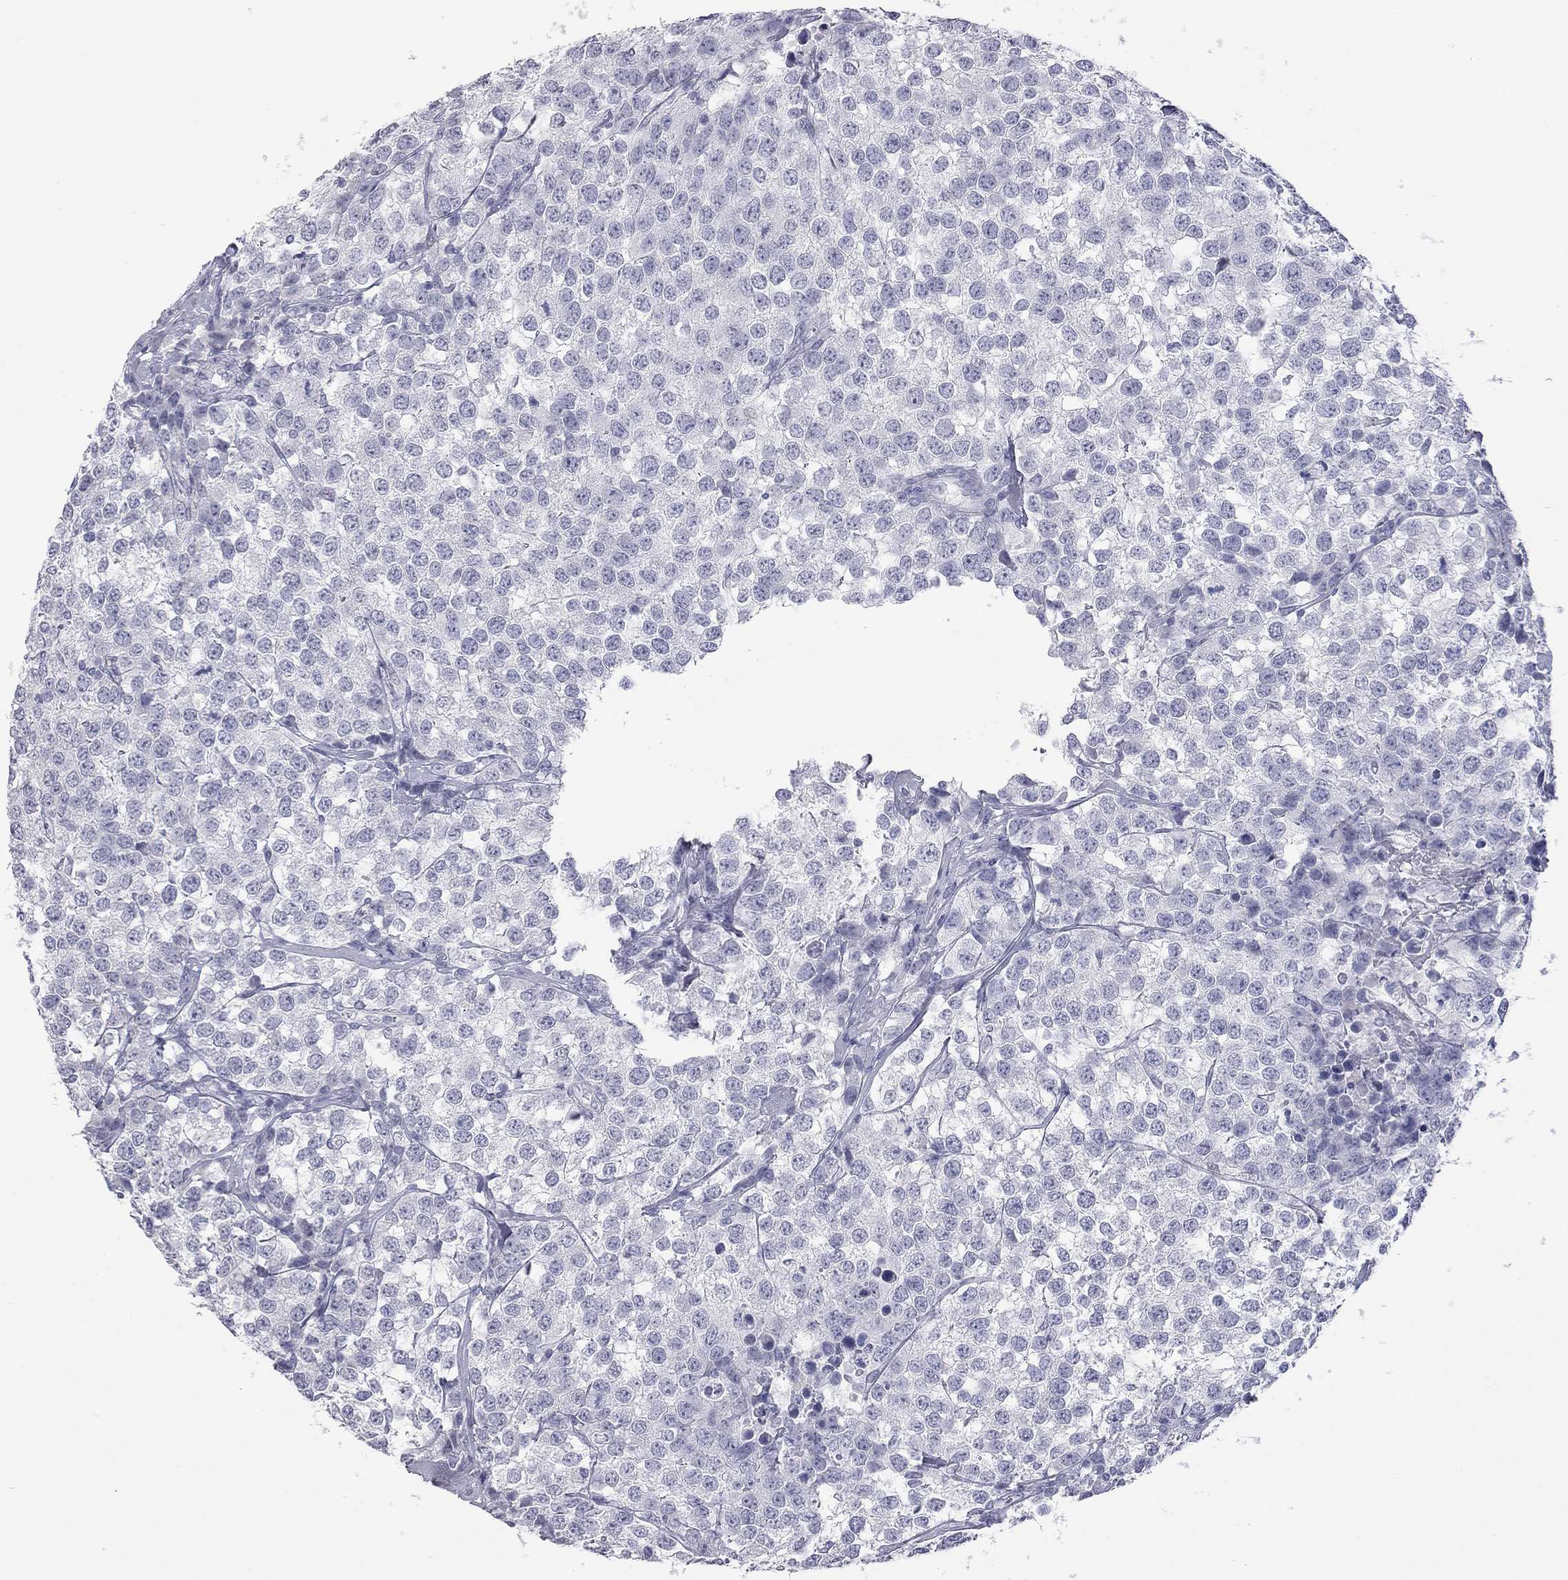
{"staining": {"intensity": "negative", "quantity": "none", "location": "none"}, "tissue": "testis cancer", "cell_type": "Tumor cells", "image_type": "cancer", "snomed": [{"axis": "morphology", "description": "Seminoma, NOS"}, {"axis": "topography", "description": "Testis"}], "caption": "IHC of human testis seminoma shows no positivity in tumor cells.", "gene": "AK8", "patient": {"sex": "male", "age": 59}}